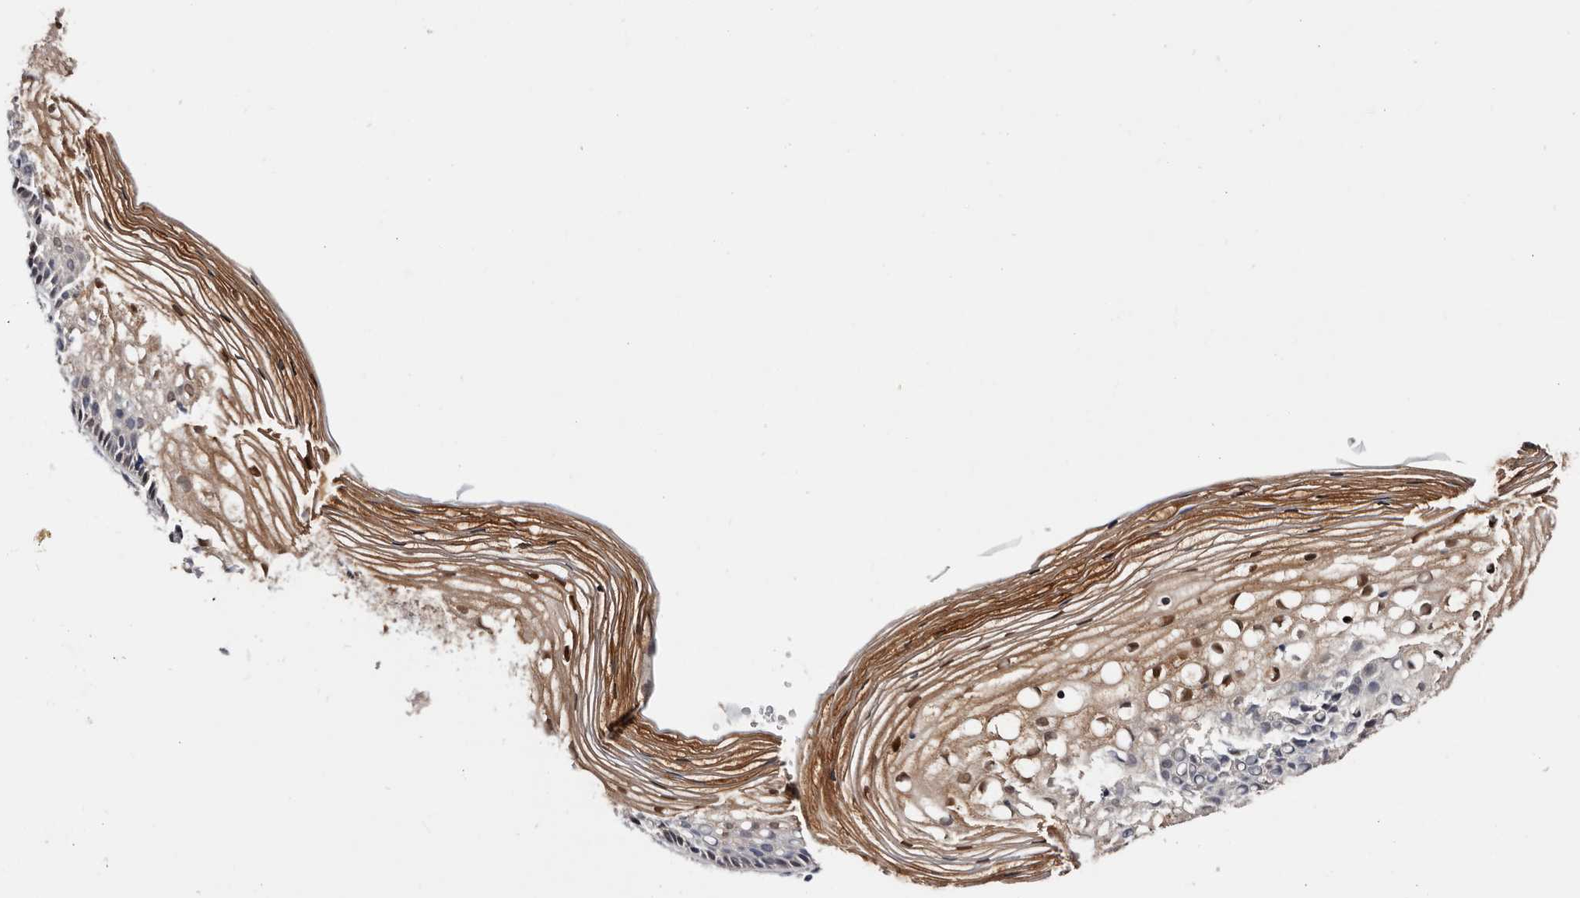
{"staining": {"intensity": "moderate", "quantity": ">75%", "location": "cytoplasmic/membranous,nuclear"}, "tissue": "cervix", "cell_type": "Glandular cells", "image_type": "normal", "snomed": [{"axis": "morphology", "description": "Normal tissue, NOS"}, {"axis": "topography", "description": "Cervix"}], "caption": "There is medium levels of moderate cytoplasmic/membranous,nuclear staining in glandular cells of normal cervix, as demonstrated by immunohistochemical staining (brown color).", "gene": "TP53I3", "patient": {"sex": "female", "age": 27}}